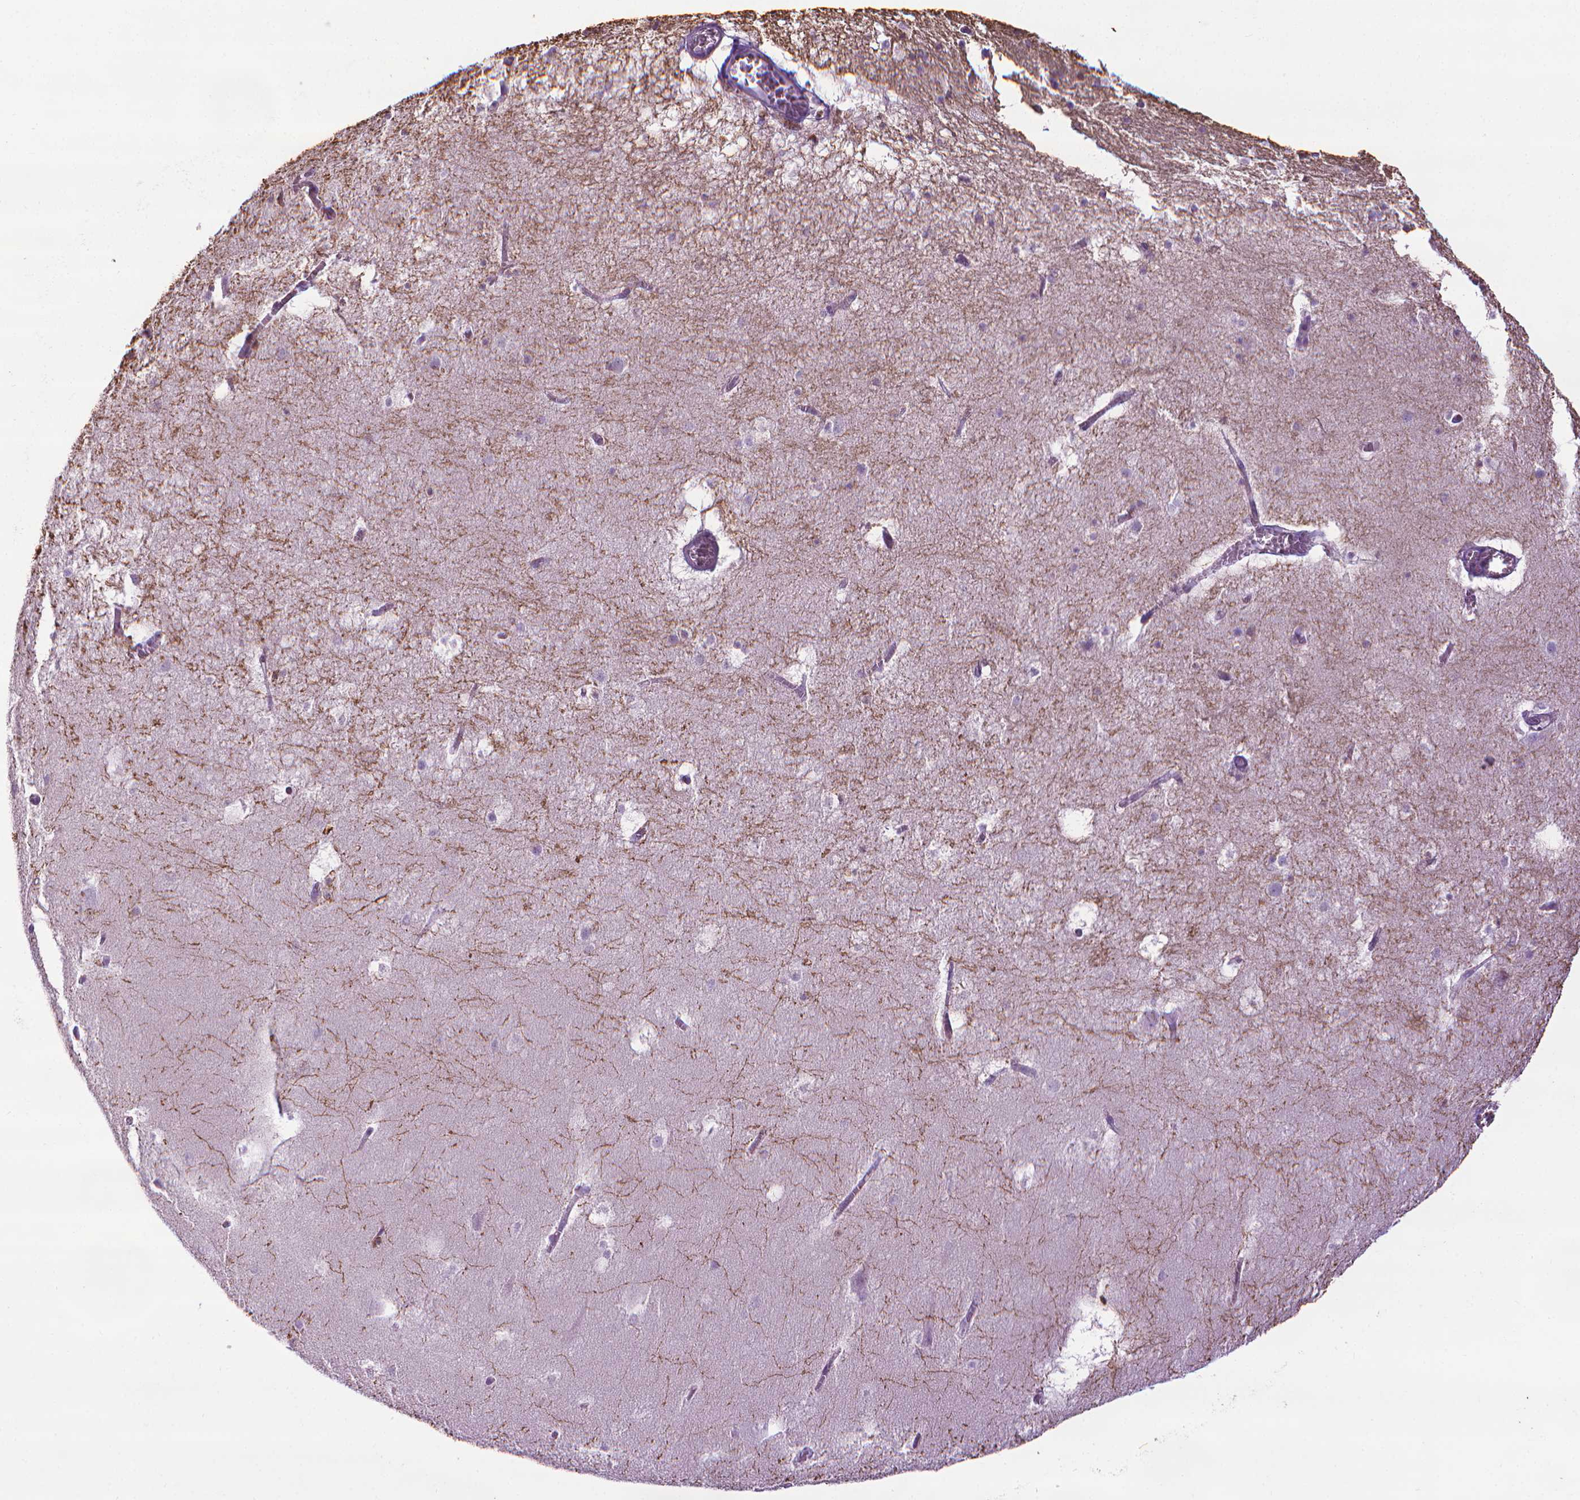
{"staining": {"intensity": "negative", "quantity": "none", "location": "none"}, "tissue": "hippocampus", "cell_type": "Glial cells", "image_type": "normal", "snomed": [{"axis": "morphology", "description": "Normal tissue, NOS"}, {"axis": "topography", "description": "Hippocampus"}], "caption": "Human hippocampus stained for a protein using IHC reveals no positivity in glial cells.", "gene": "DNAI7", "patient": {"sex": "male", "age": 45}}